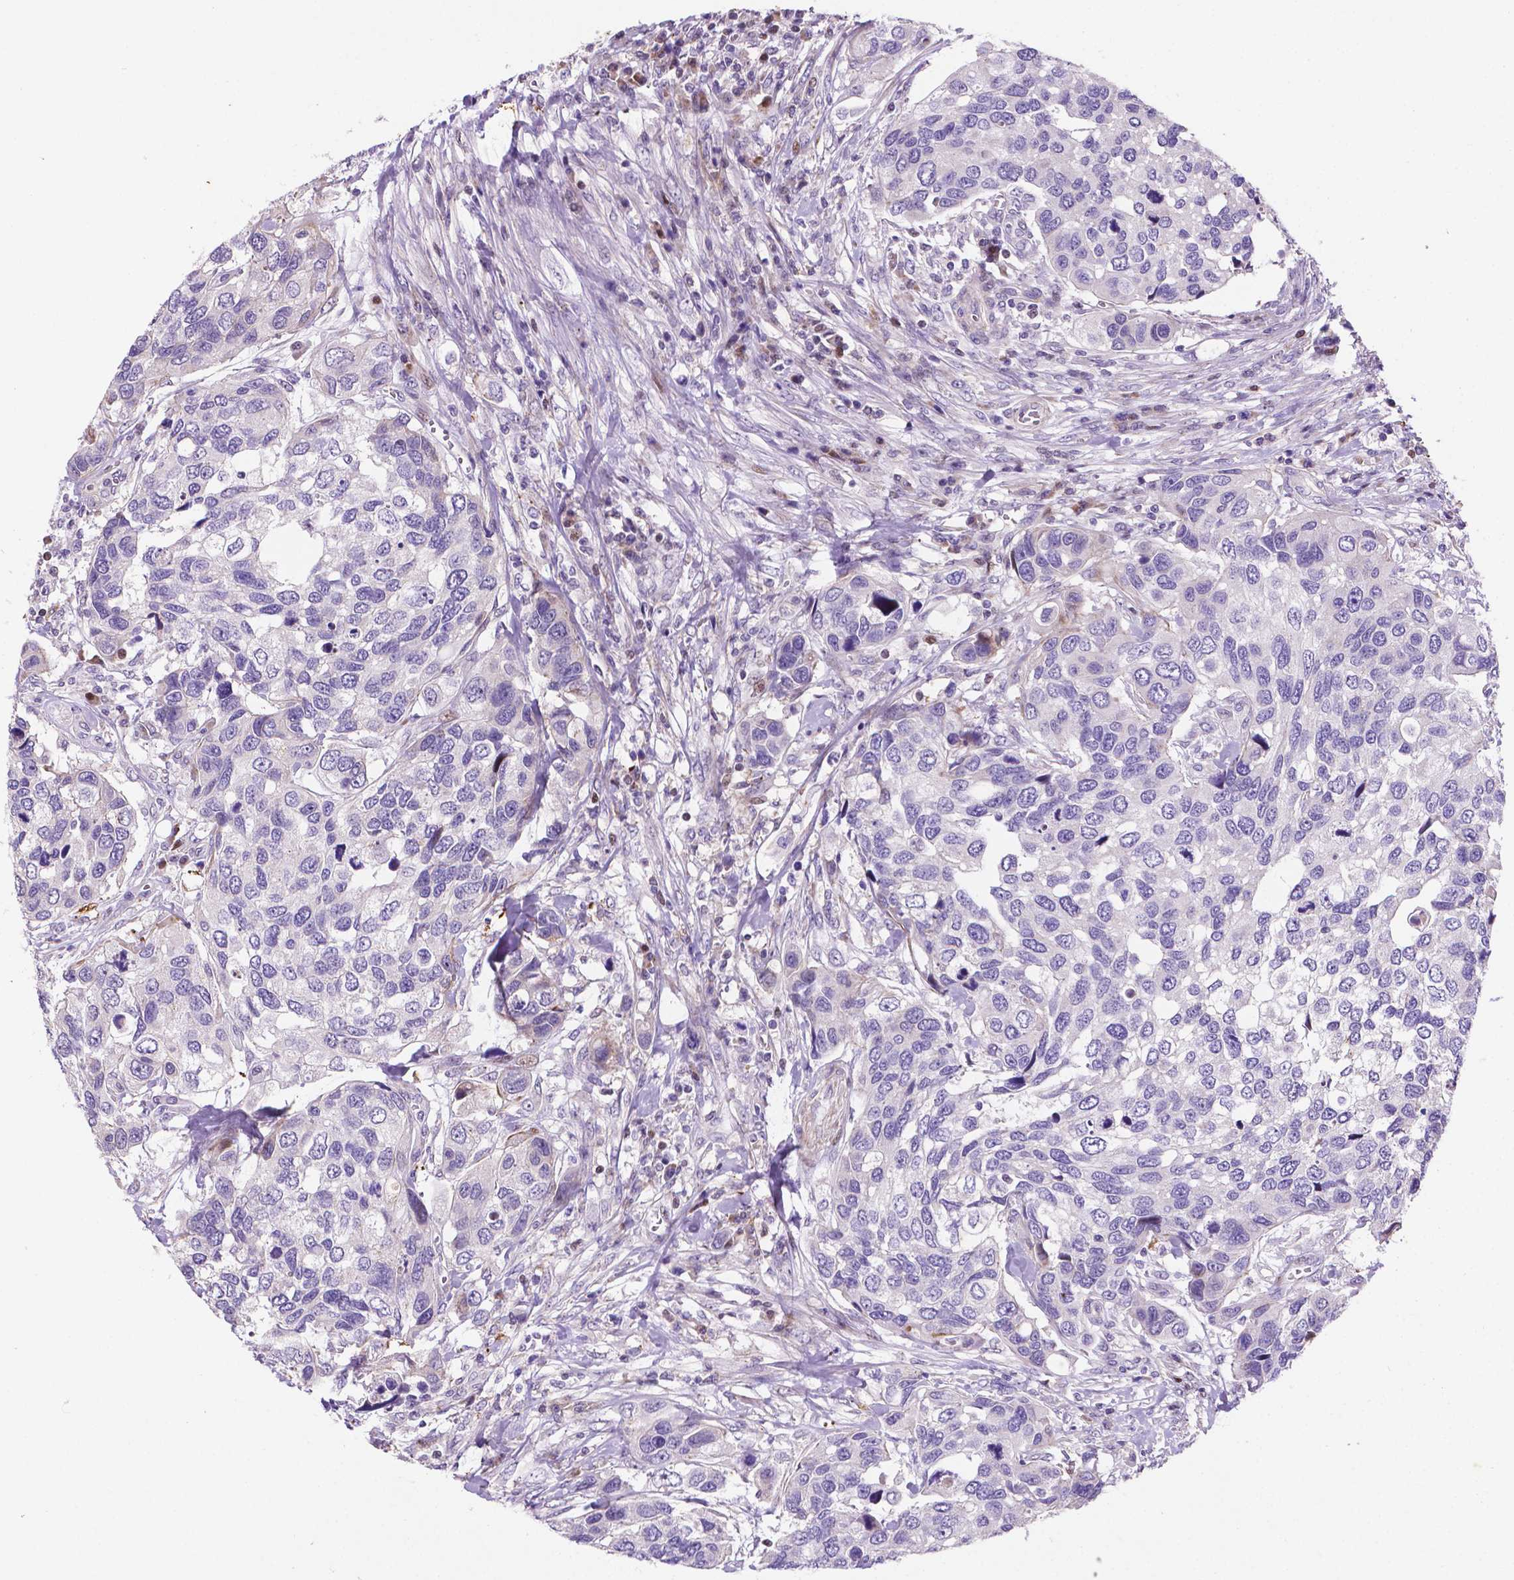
{"staining": {"intensity": "negative", "quantity": "none", "location": "none"}, "tissue": "urothelial cancer", "cell_type": "Tumor cells", "image_type": "cancer", "snomed": [{"axis": "morphology", "description": "Urothelial carcinoma, High grade"}, {"axis": "topography", "description": "Urinary bladder"}], "caption": "Tumor cells are negative for protein expression in human urothelial cancer.", "gene": "TM4SF20", "patient": {"sex": "male", "age": 60}}